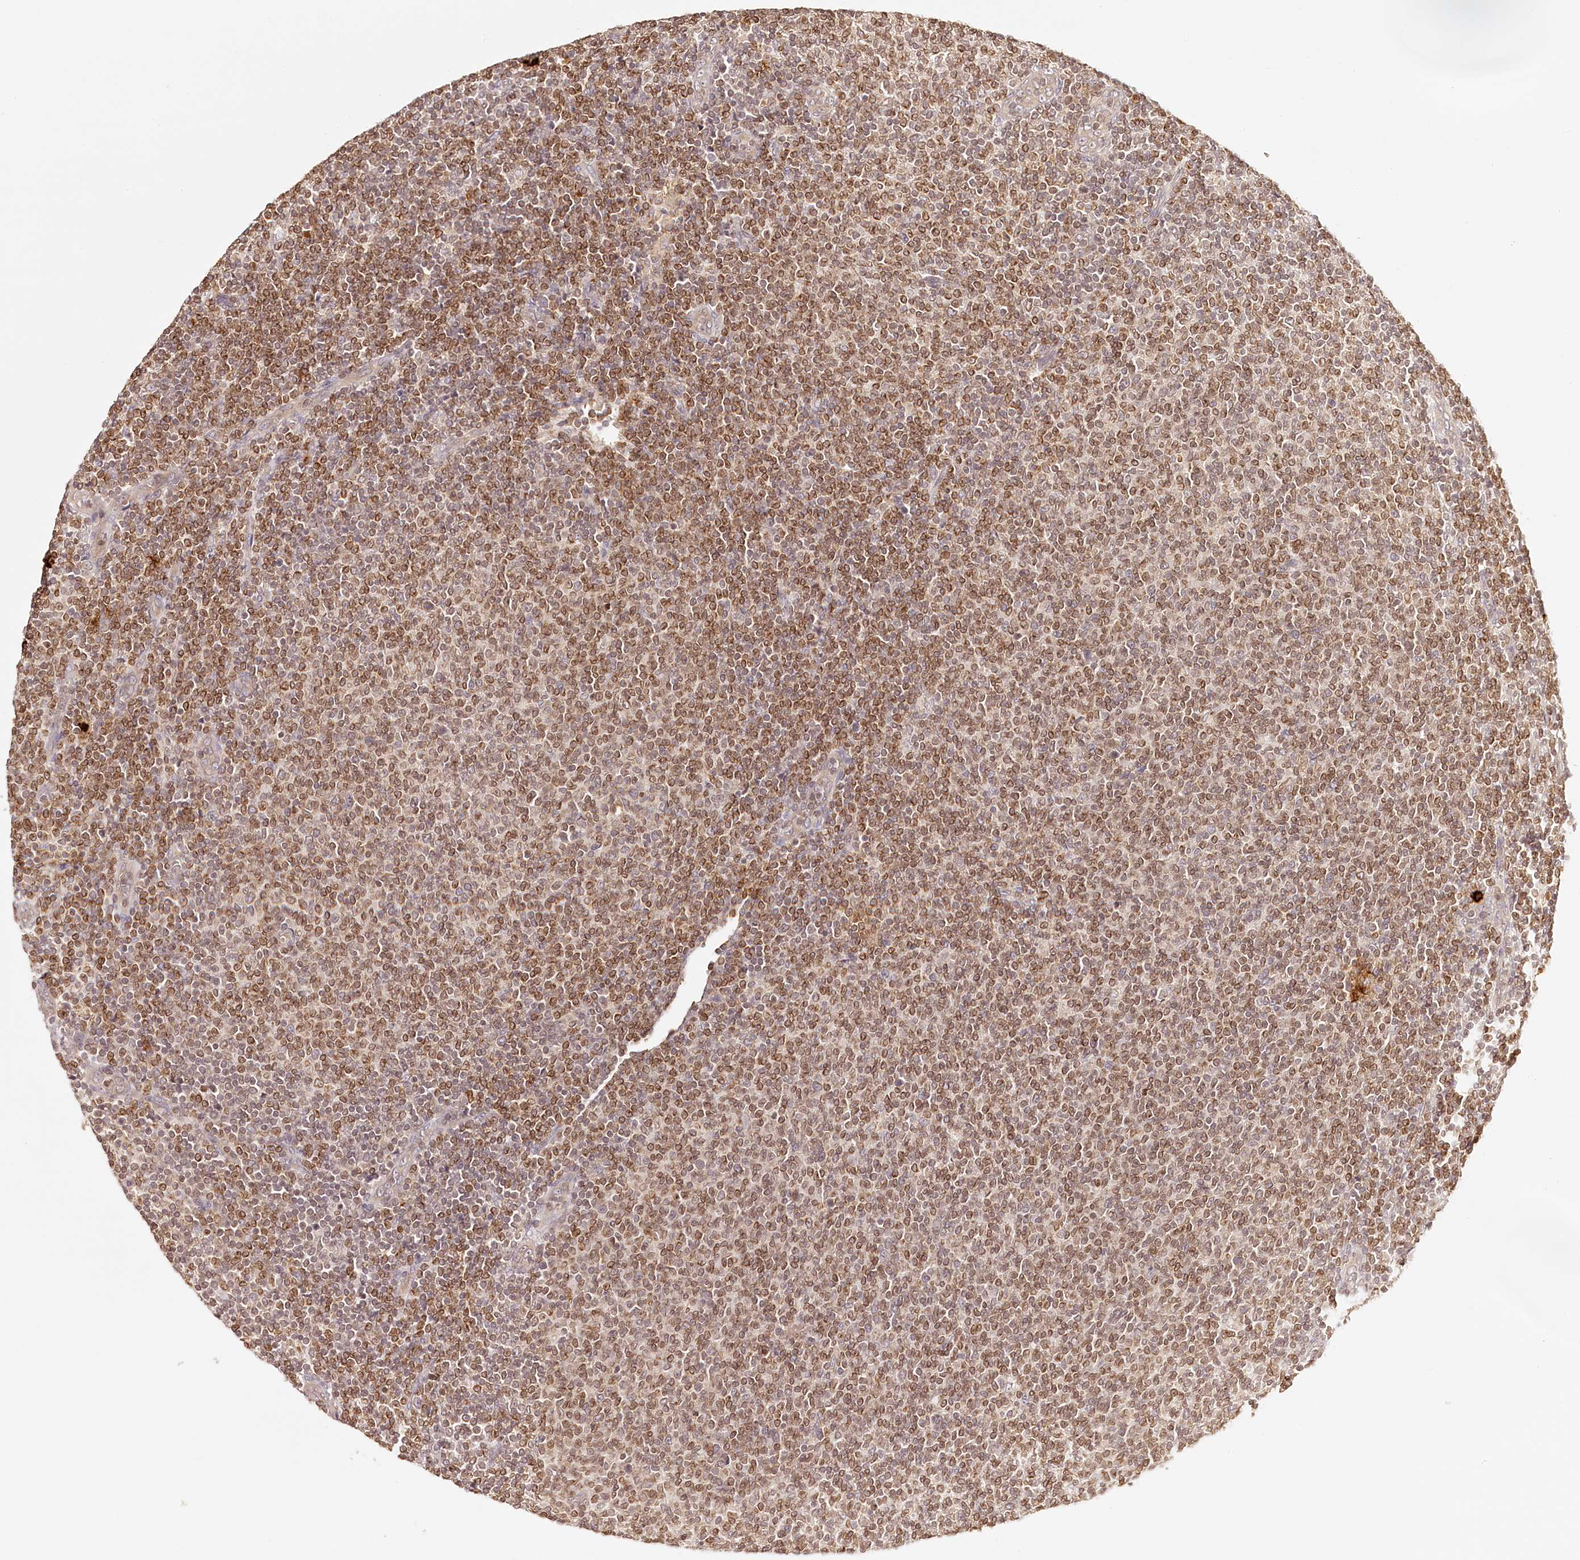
{"staining": {"intensity": "weak", "quantity": ">75%", "location": "nuclear"}, "tissue": "lymphoma", "cell_type": "Tumor cells", "image_type": "cancer", "snomed": [{"axis": "morphology", "description": "Malignant lymphoma, non-Hodgkin's type, Low grade"}, {"axis": "topography", "description": "Lymph node"}], "caption": "DAB immunohistochemical staining of human malignant lymphoma, non-Hodgkin's type (low-grade) exhibits weak nuclear protein expression in about >75% of tumor cells.", "gene": "SYNGR1", "patient": {"sex": "male", "age": 66}}